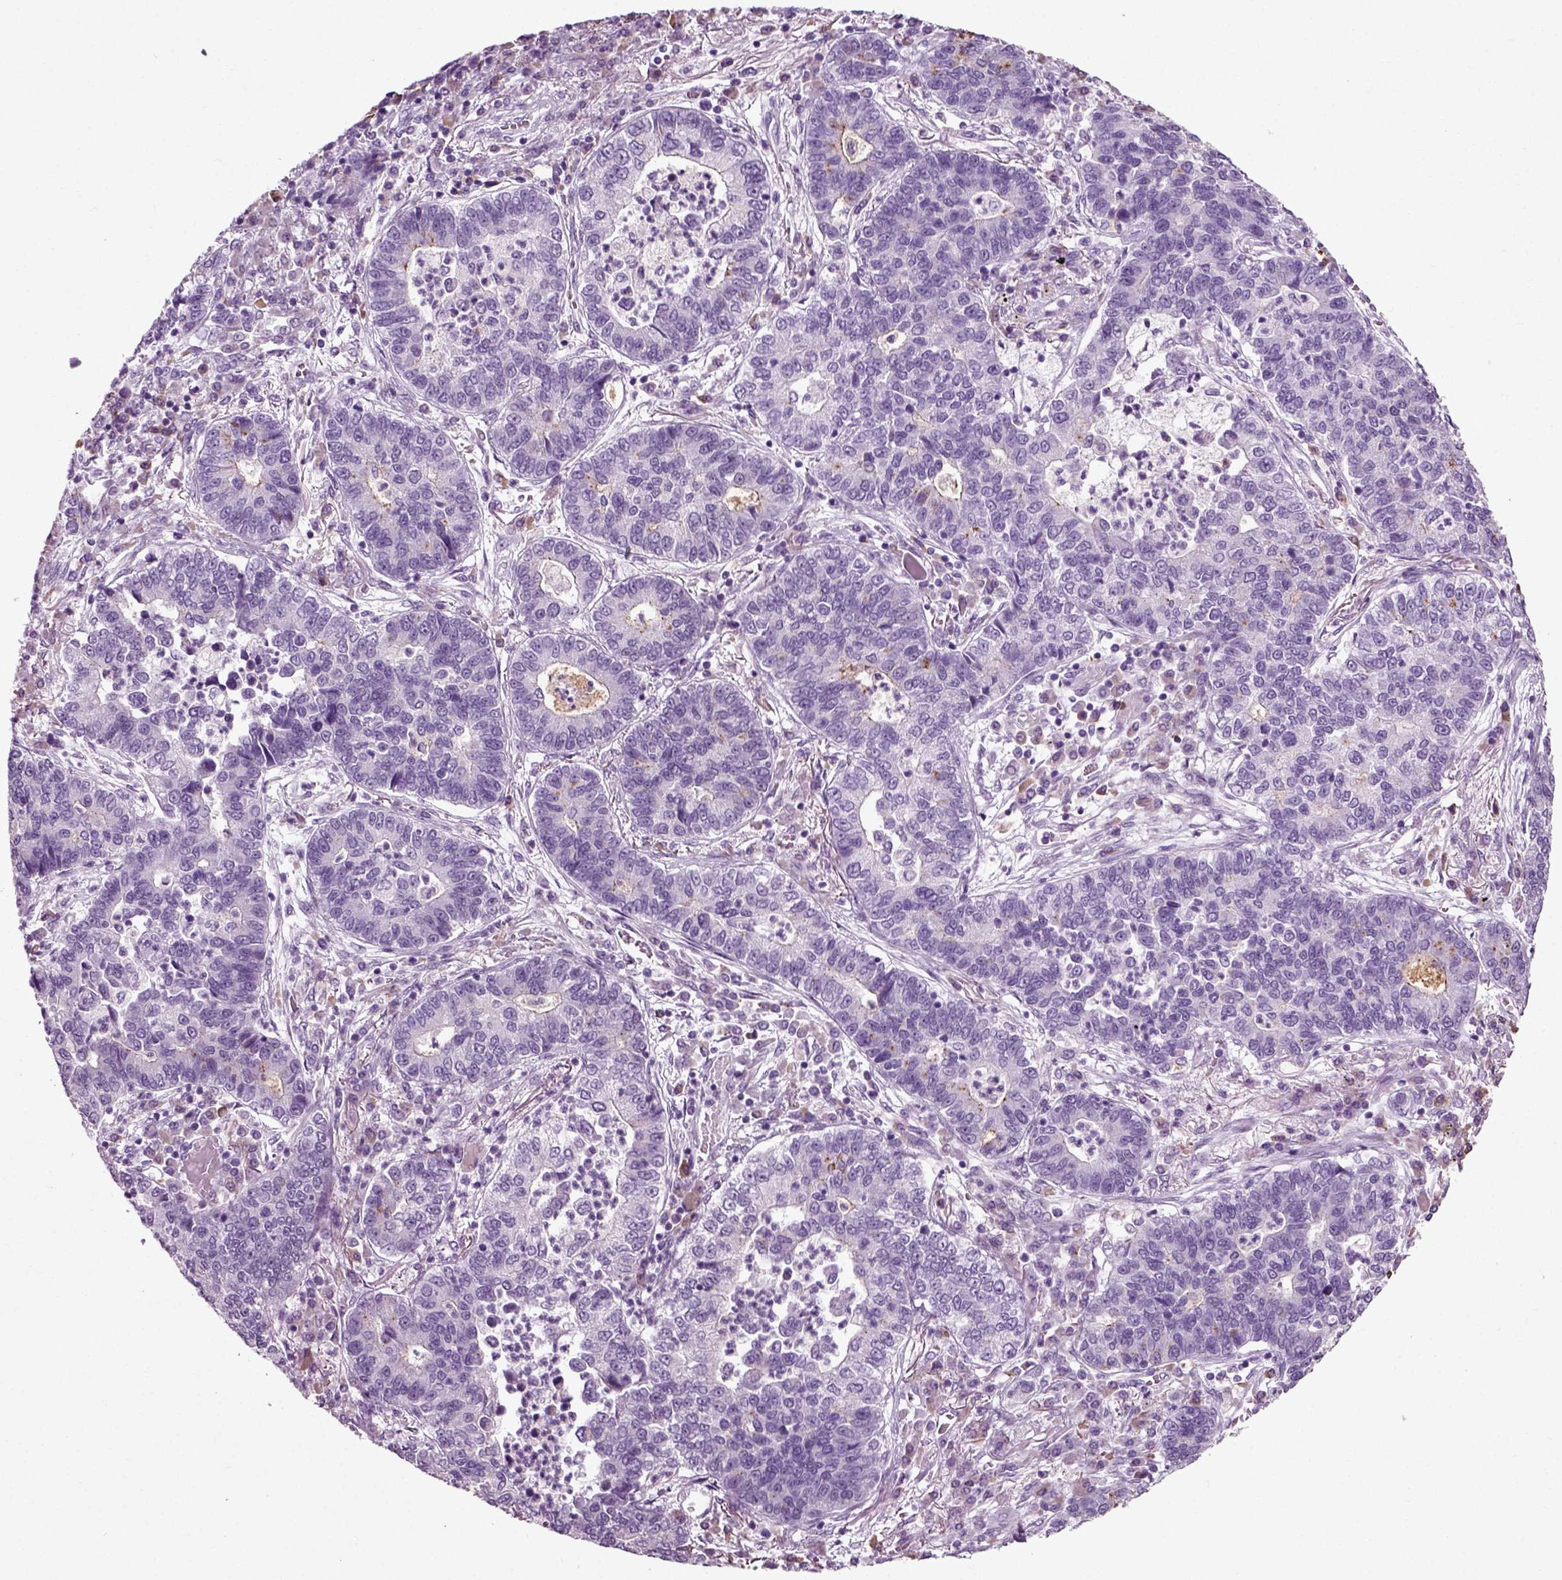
{"staining": {"intensity": "negative", "quantity": "none", "location": "none"}, "tissue": "lung cancer", "cell_type": "Tumor cells", "image_type": "cancer", "snomed": [{"axis": "morphology", "description": "Adenocarcinoma, NOS"}, {"axis": "topography", "description": "Lung"}], "caption": "Protein analysis of adenocarcinoma (lung) displays no significant positivity in tumor cells.", "gene": "SLC26A8", "patient": {"sex": "female", "age": 57}}